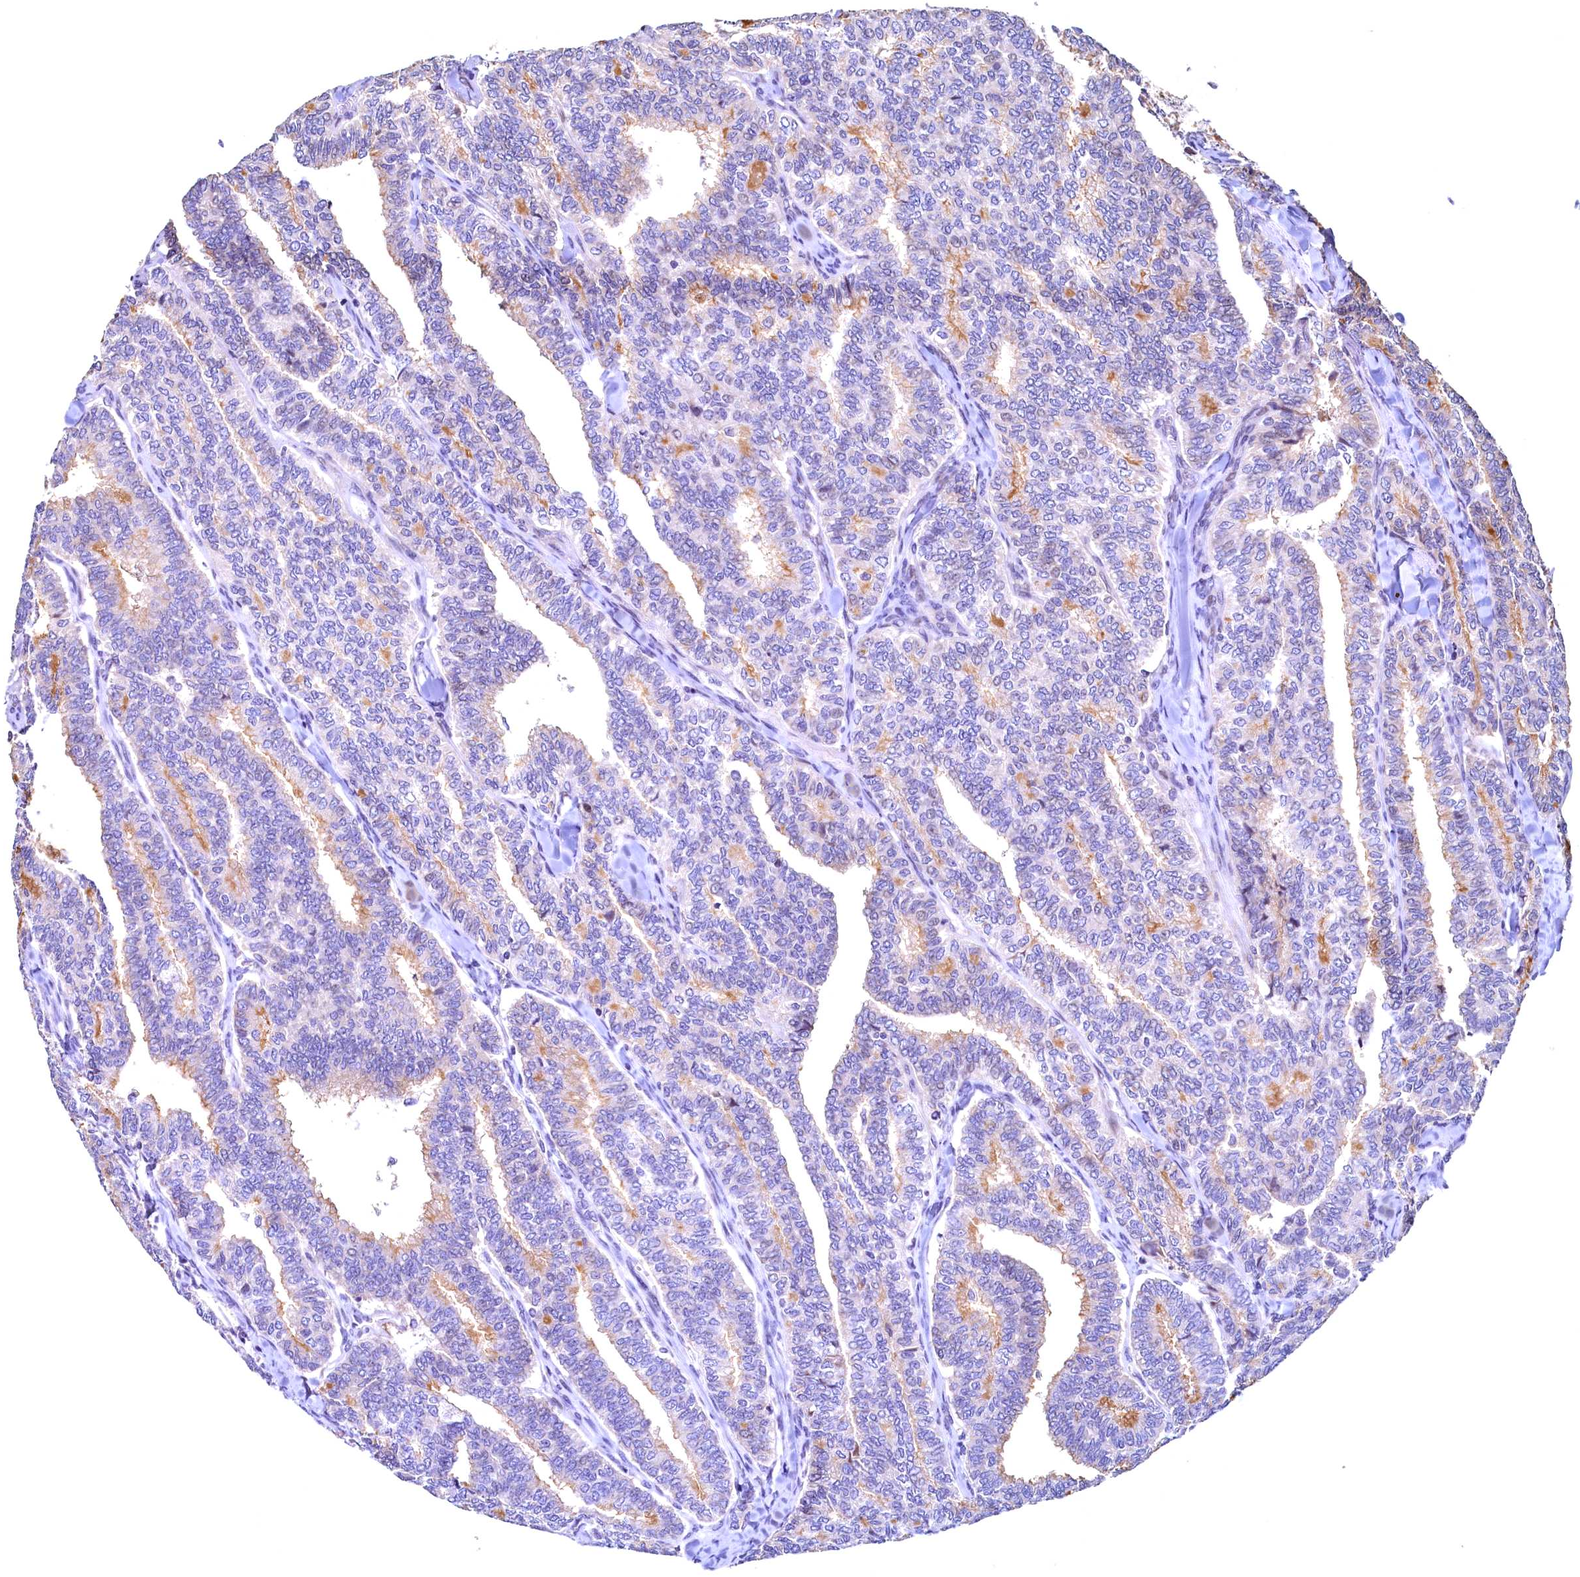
{"staining": {"intensity": "negative", "quantity": "none", "location": "none"}, "tissue": "thyroid cancer", "cell_type": "Tumor cells", "image_type": "cancer", "snomed": [{"axis": "morphology", "description": "Papillary adenocarcinoma, NOS"}, {"axis": "topography", "description": "Thyroid gland"}], "caption": "An immunohistochemistry photomicrograph of thyroid cancer (papillary adenocarcinoma) is shown. There is no staining in tumor cells of thyroid cancer (papillary adenocarcinoma).", "gene": "LATS2", "patient": {"sex": "female", "age": 35}}